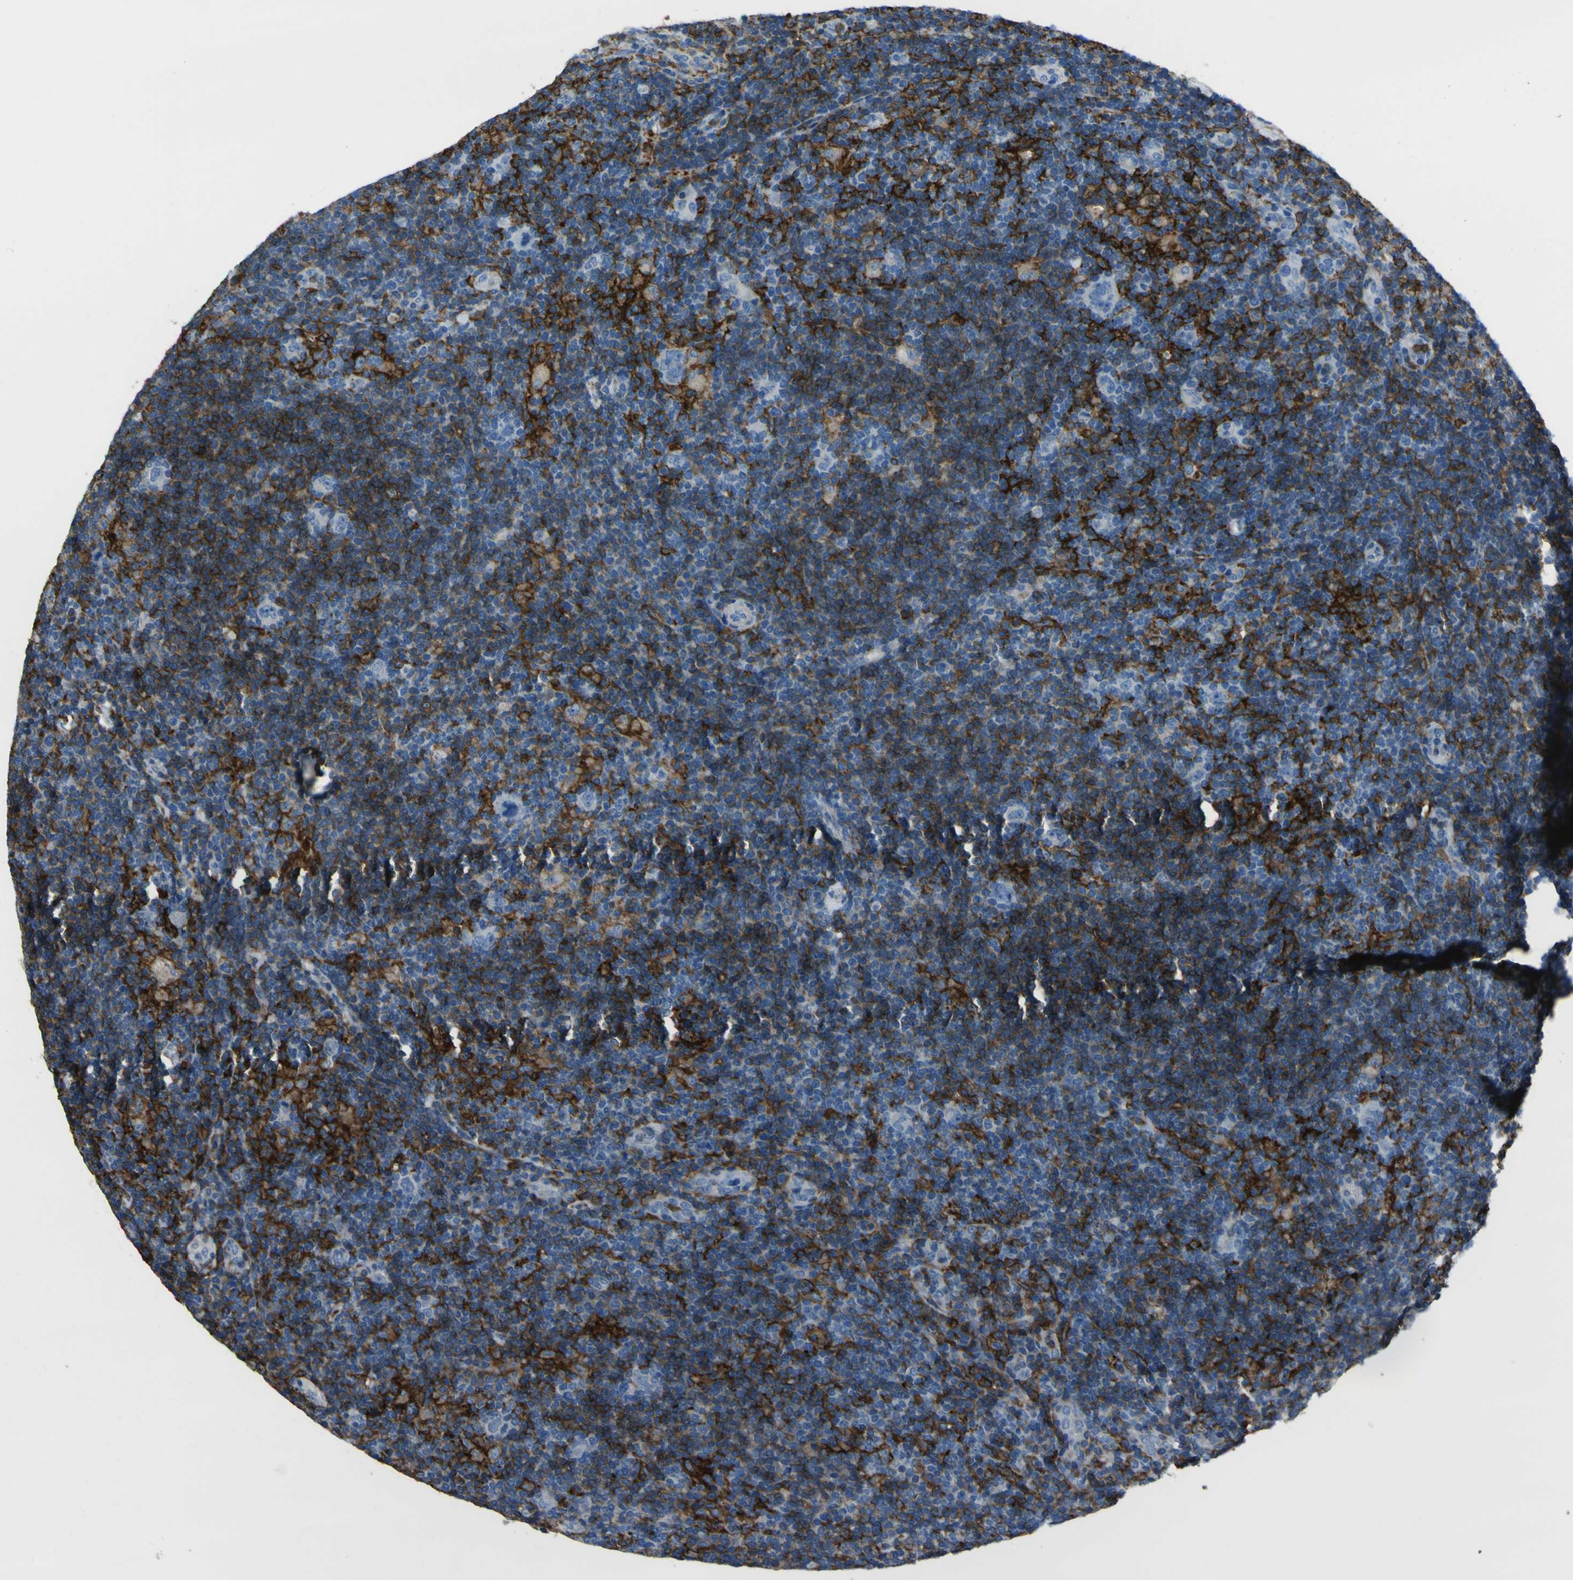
{"staining": {"intensity": "negative", "quantity": "none", "location": "none"}, "tissue": "lymphoma", "cell_type": "Tumor cells", "image_type": "cancer", "snomed": [{"axis": "morphology", "description": "Hodgkin's disease, NOS"}, {"axis": "topography", "description": "Lymph node"}], "caption": "Photomicrograph shows no protein staining in tumor cells of lymphoma tissue.", "gene": "LAIR1", "patient": {"sex": "female", "age": 57}}